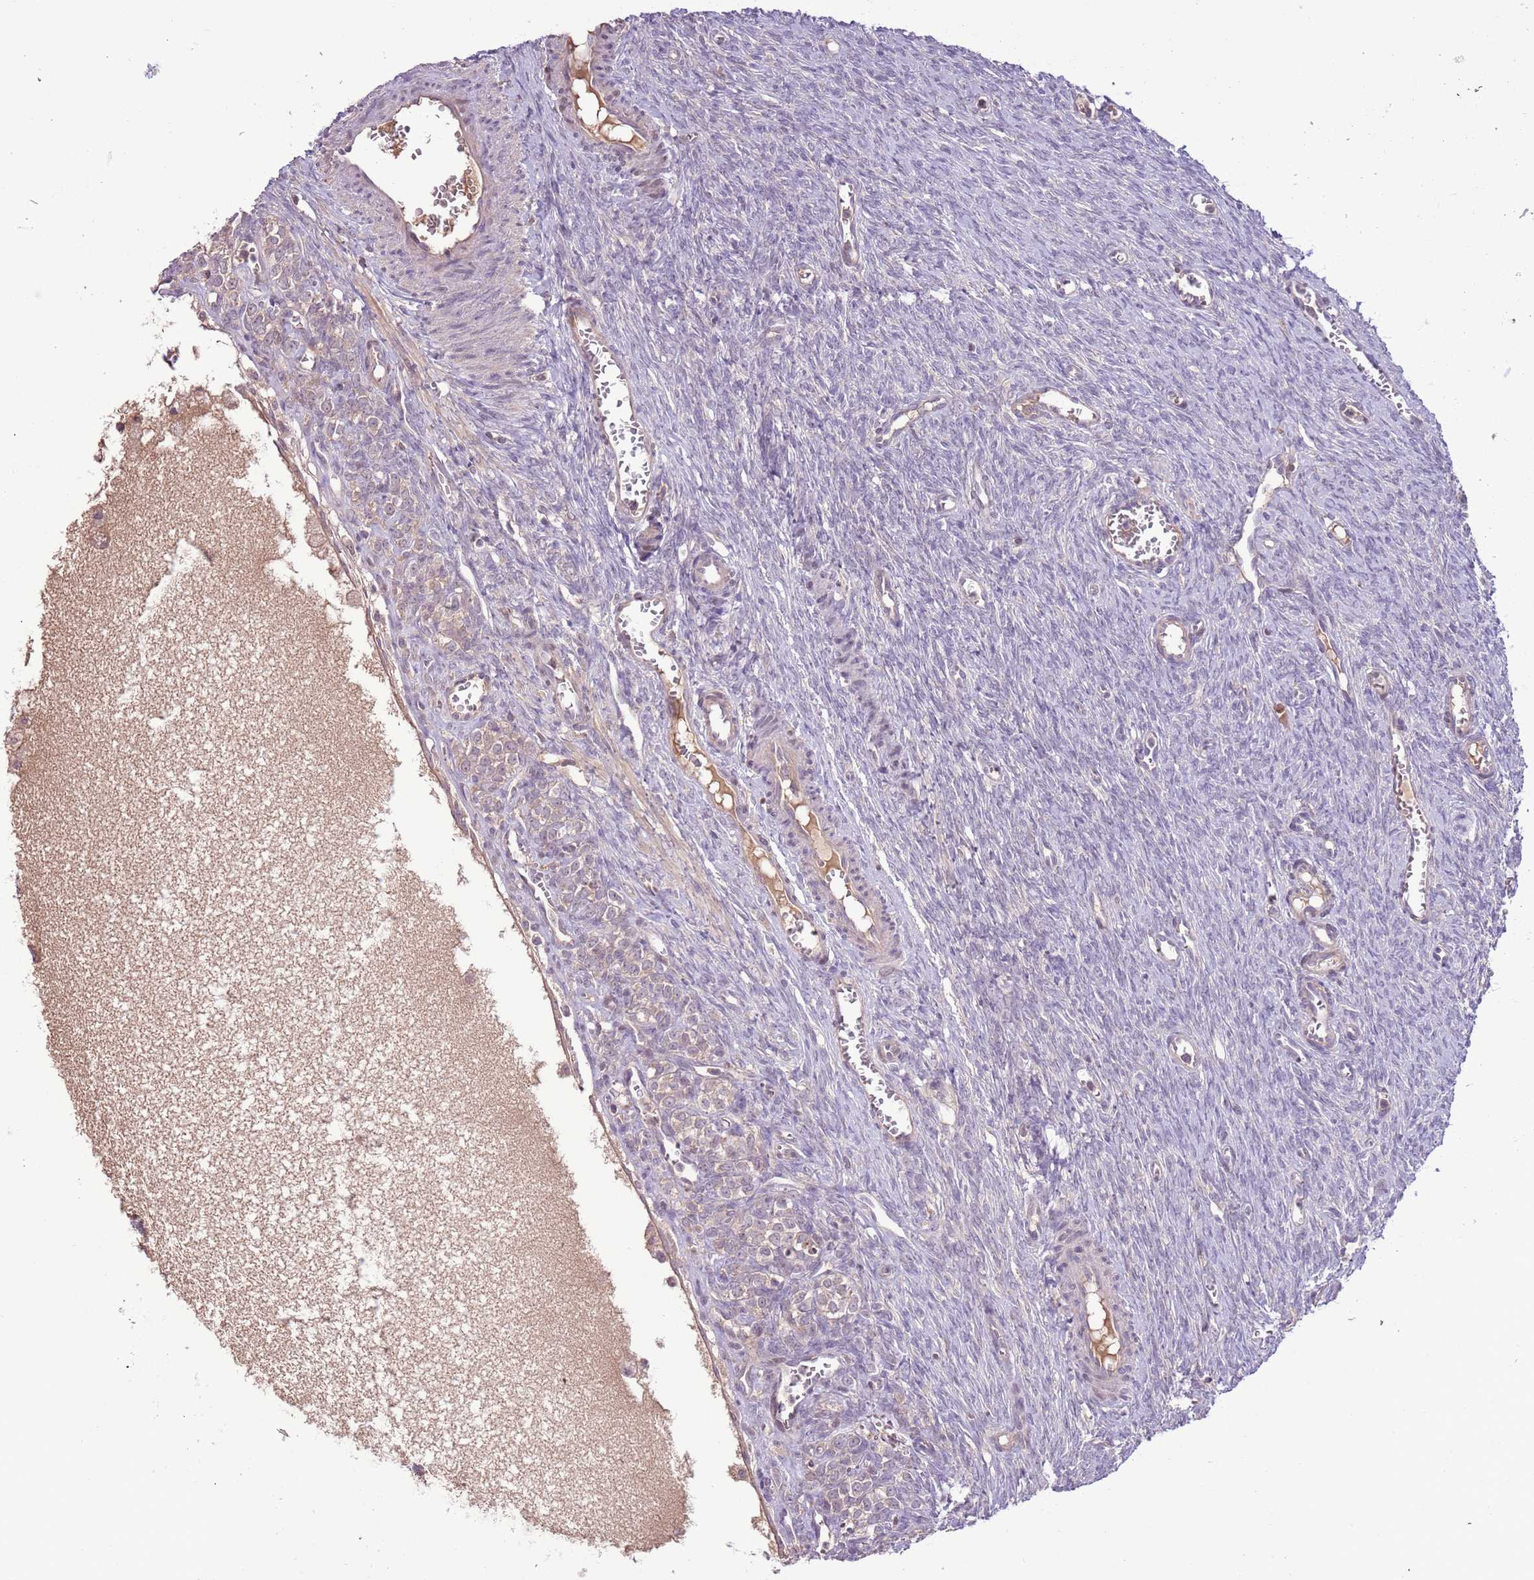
{"staining": {"intensity": "weak", "quantity": ">75%", "location": "cytoplasmic/membranous"}, "tissue": "ovary", "cell_type": "Follicle cells", "image_type": "normal", "snomed": [{"axis": "morphology", "description": "Normal tissue, NOS"}, {"axis": "topography", "description": "Ovary"}], "caption": "Ovary stained for a protein exhibits weak cytoplasmic/membranous positivity in follicle cells. The protein is shown in brown color, while the nuclei are stained blue.", "gene": "SHROOM3", "patient": {"sex": "female", "age": 44}}